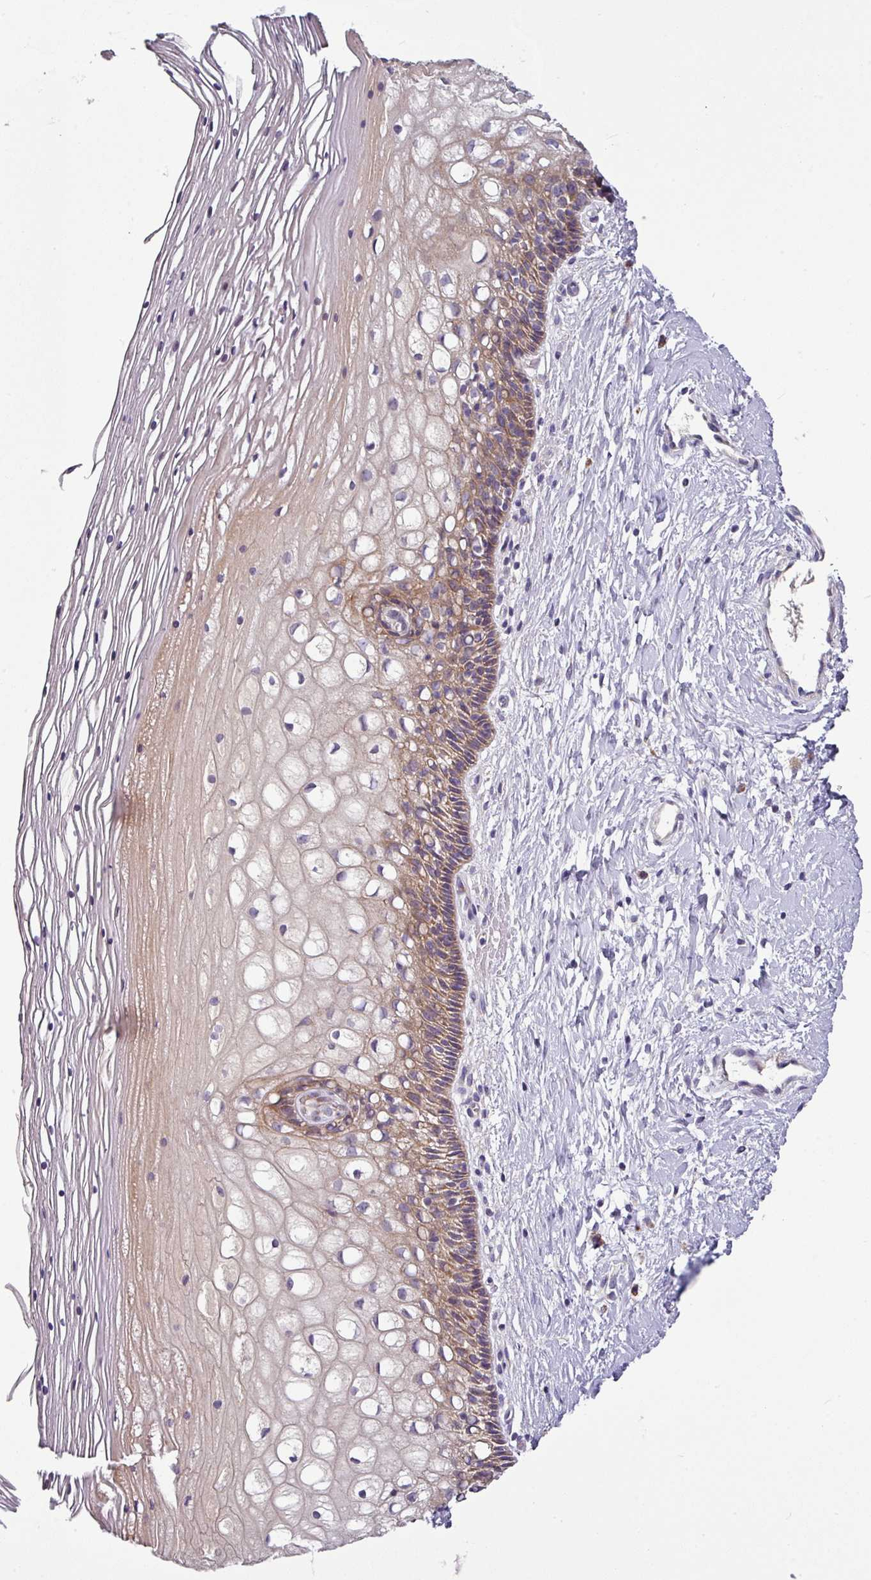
{"staining": {"intensity": "moderate", "quantity": "25%-75%", "location": "cytoplasmic/membranous"}, "tissue": "cervix", "cell_type": "Glandular cells", "image_type": "normal", "snomed": [{"axis": "morphology", "description": "Normal tissue, NOS"}, {"axis": "topography", "description": "Cervix"}], "caption": "Immunohistochemical staining of normal cervix reveals moderate cytoplasmic/membranous protein expression in approximately 25%-75% of glandular cells. (Stains: DAB in brown, nuclei in blue, Microscopy: brightfield microscopy at high magnification).", "gene": "GAN", "patient": {"sex": "female", "age": 36}}